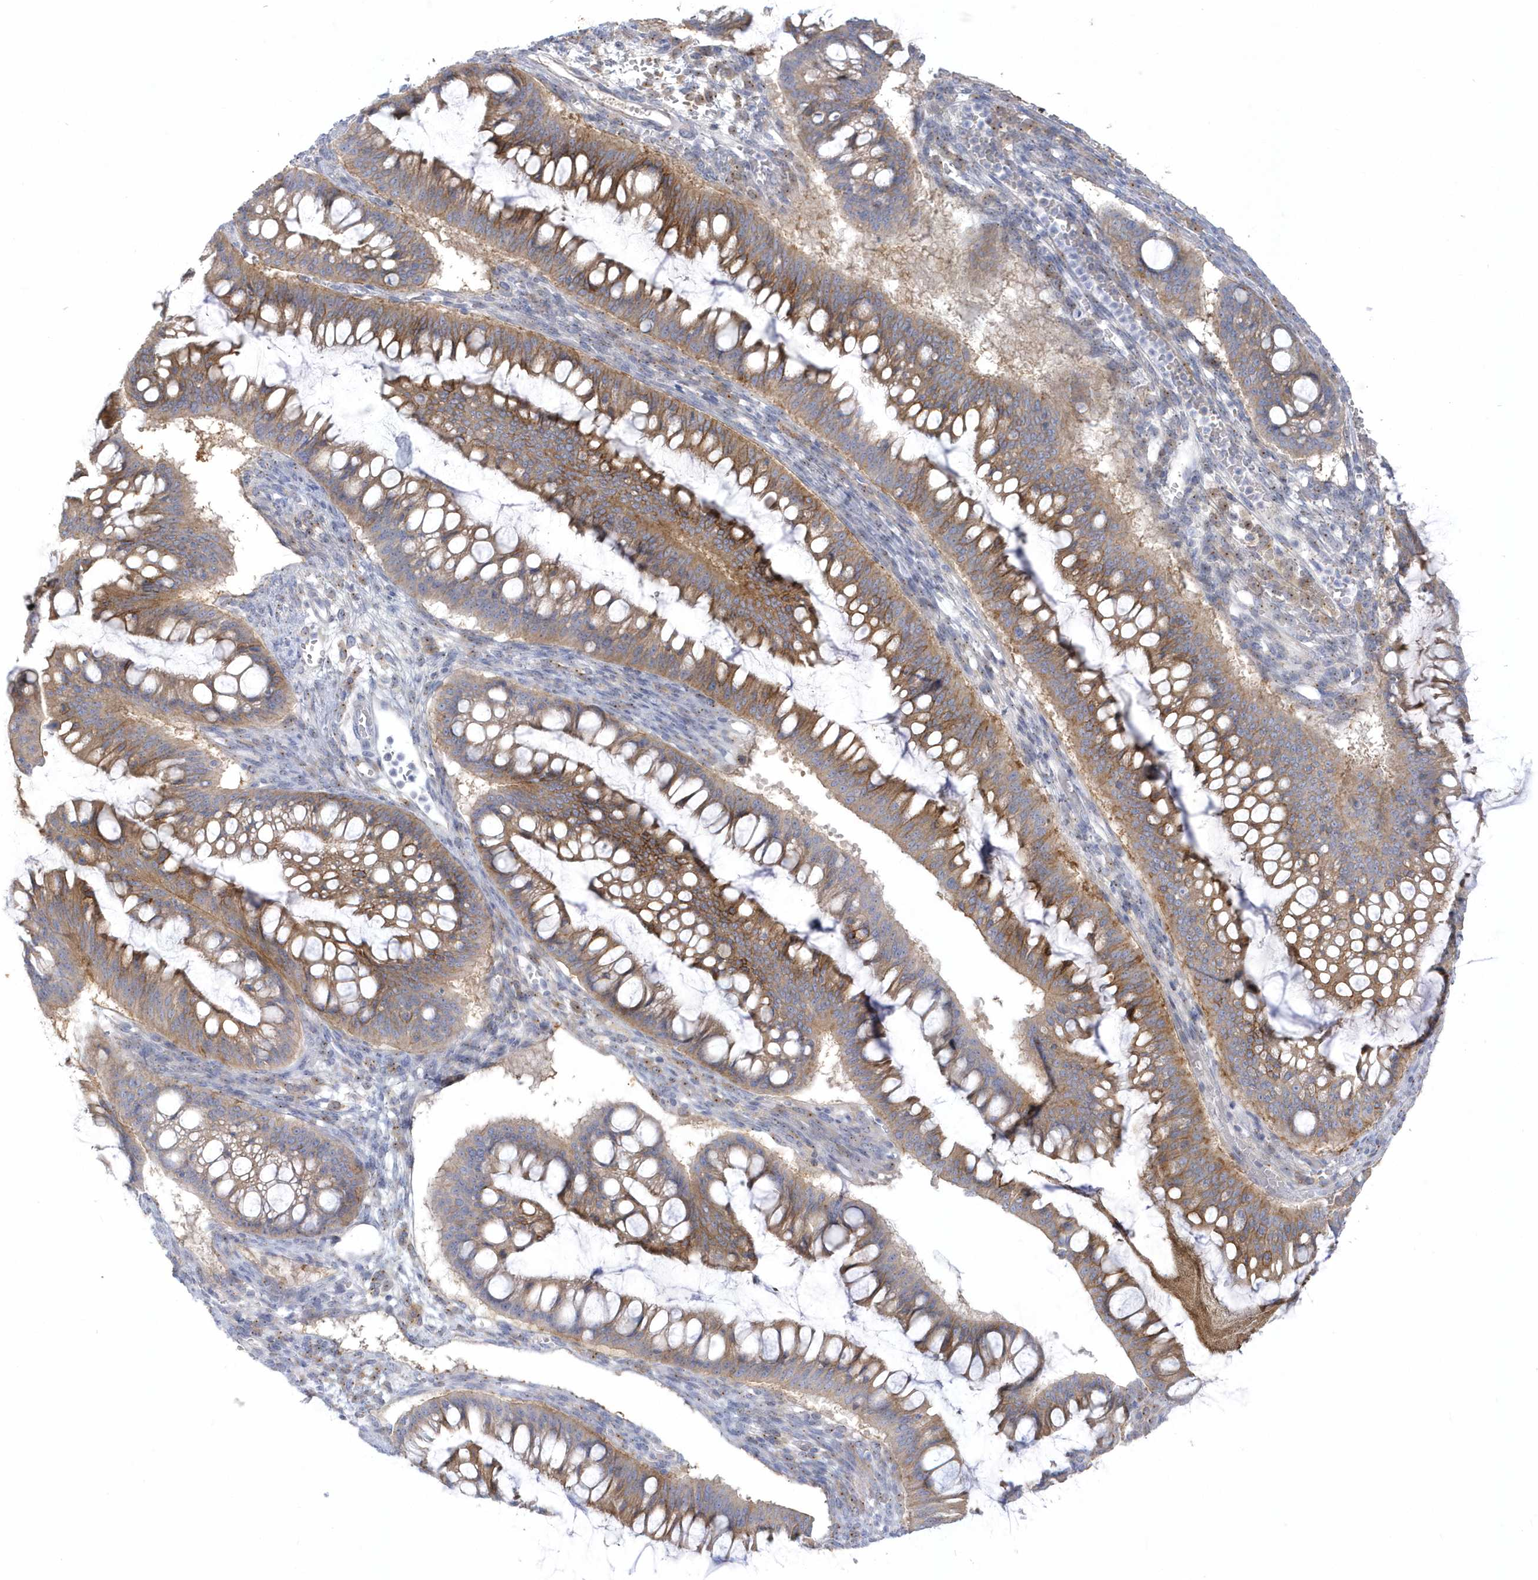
{"staining": {"intensity": "moderate", "quantity": ">75%", "location": "cytoplasmic/membranous"}, "tissue": "ovarian cancer", "cell_type": "Tumor cells", "image_type": "cancer", "snomed": [{"axis": "morphology", "description": "Cystadenocarcinoma, mucinous, NOS"}, {"axis": "topography", "description": "Ovary"}], "caption": "Human ovarian cancer (mucinous cystadenocarcinoma) stained for a protein (brown) shows moderate cytoplasmic/membranous positive positivity in approximately >75% of tumor cells.", "gene": "SEMA3D", "patient": {"sex": "female", "age": 73}}